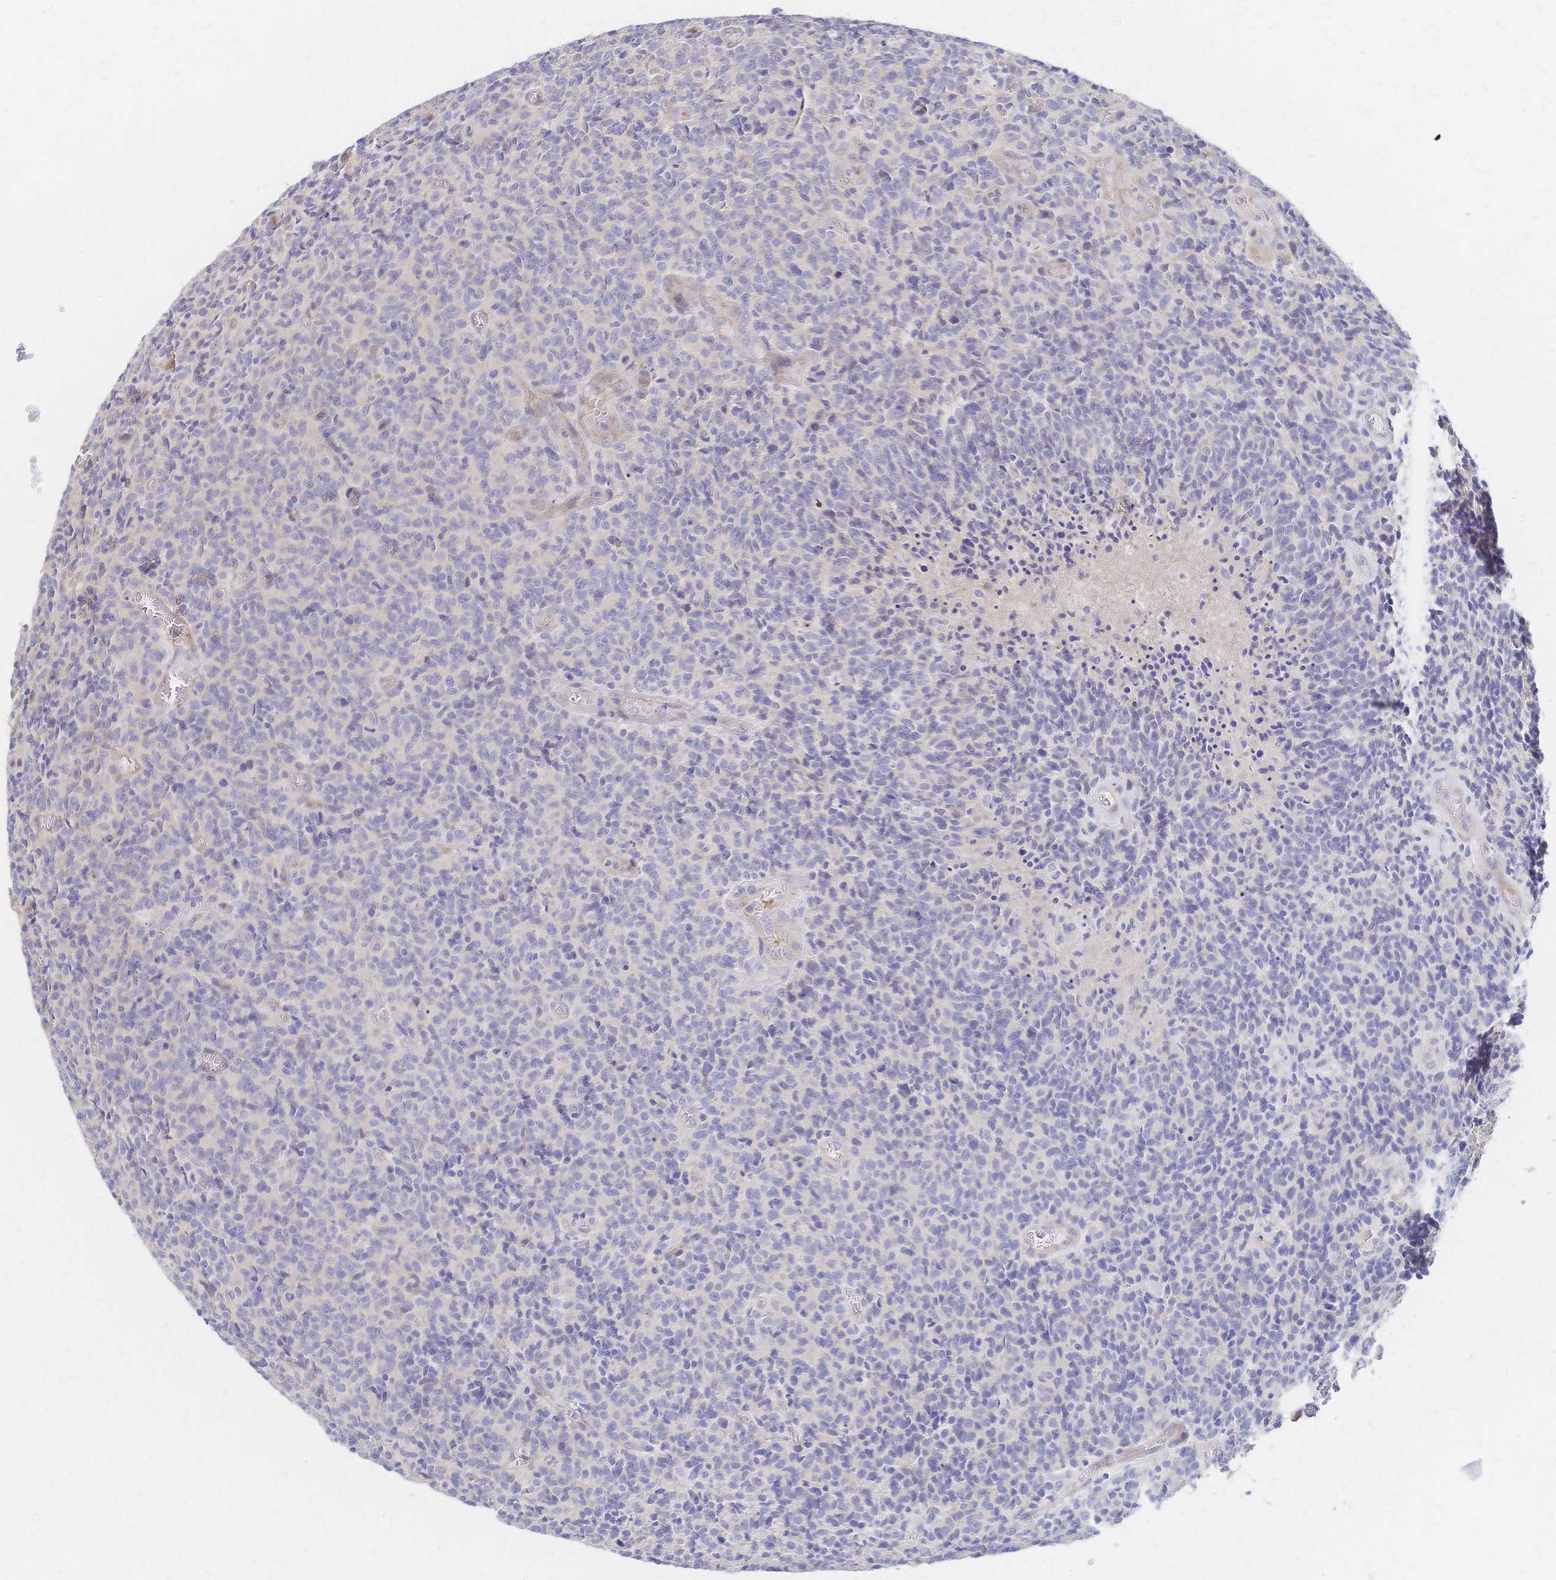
{"staining": {"intensity": "negative", "quantity": "none", "location": "none"}, "tissue": "glioma", "cell_type": "Tumor cells", "image_type": "cancer", "snomed": [{"axis": "morphology", "description": "Glioma, malignant, High grade"}, {"axis": "topography", "description": "Brain"}], "caption": "Immunohistochemistry (IHC) photomicrograph of human malignant high-grade glioma stained for a protein (brown), which exhibits no expression in tumor cells.", "gene": "SLC5A1", "patient": {"sex": "male", "age": 76}}